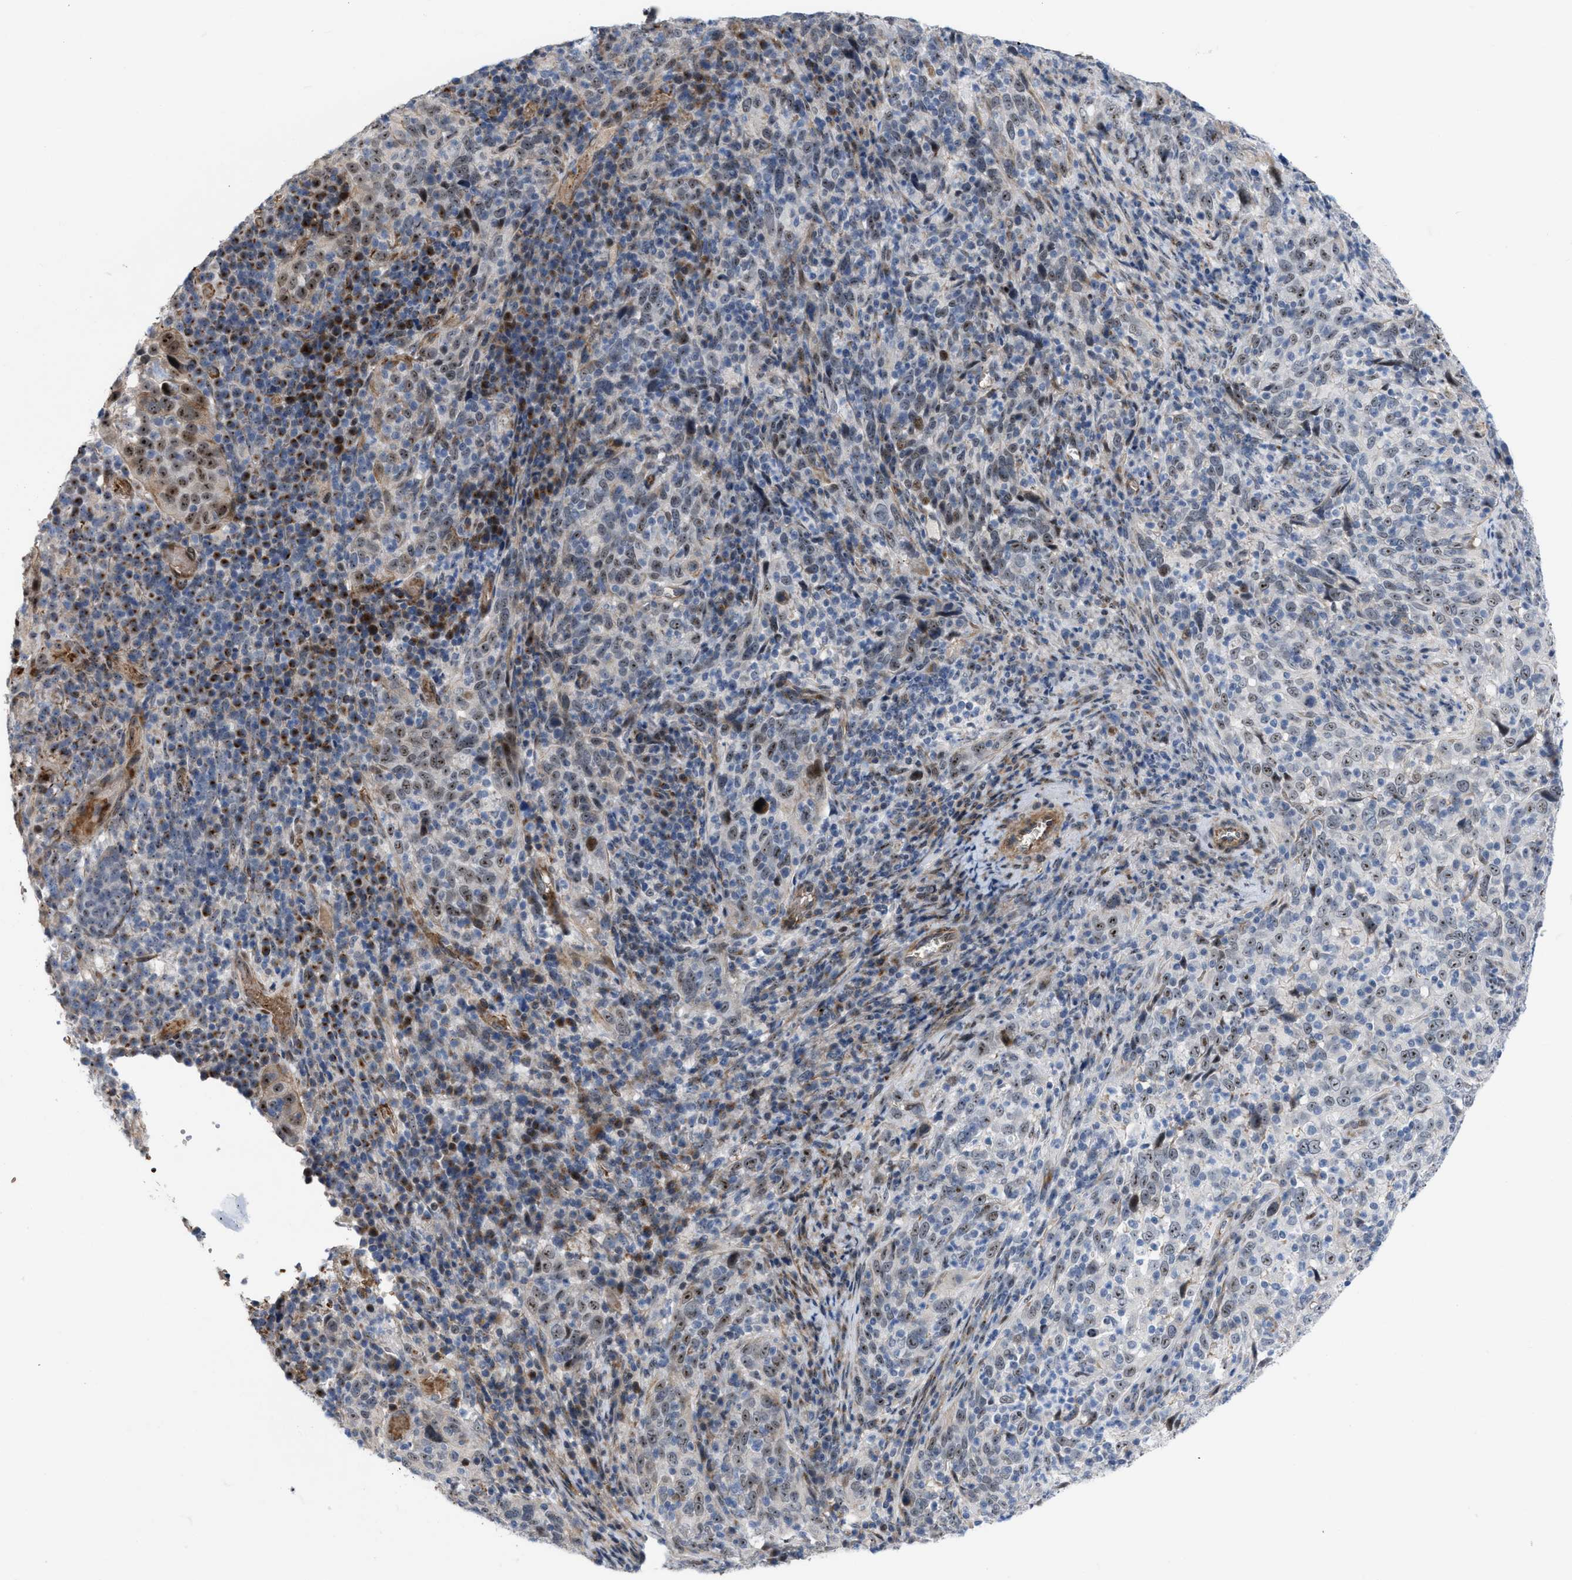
{"staining": {"intensity": "moderate", "quantity": ">75%", "location": "nuclear"}, "tissue": "cervical cancer", "cell_type": "Tumor cells", "image_type": "cancer", "snomed": [{"axis": "morphology", "description": "Squamous cell carcinoma, NOS"}, {"axis": "topography", "description": "Cervix"}], "caption": "IHC micrograph of neoplastic tissue: human cervical cancer stained using immunohistochemistry exhibits medium levels of moderate protein expression localized specifically in the nuclear of tumor cells, appearing as a nuclear brown color.", "gene": "POLR1F", "patient": {"sex": "female", "age": 46}}